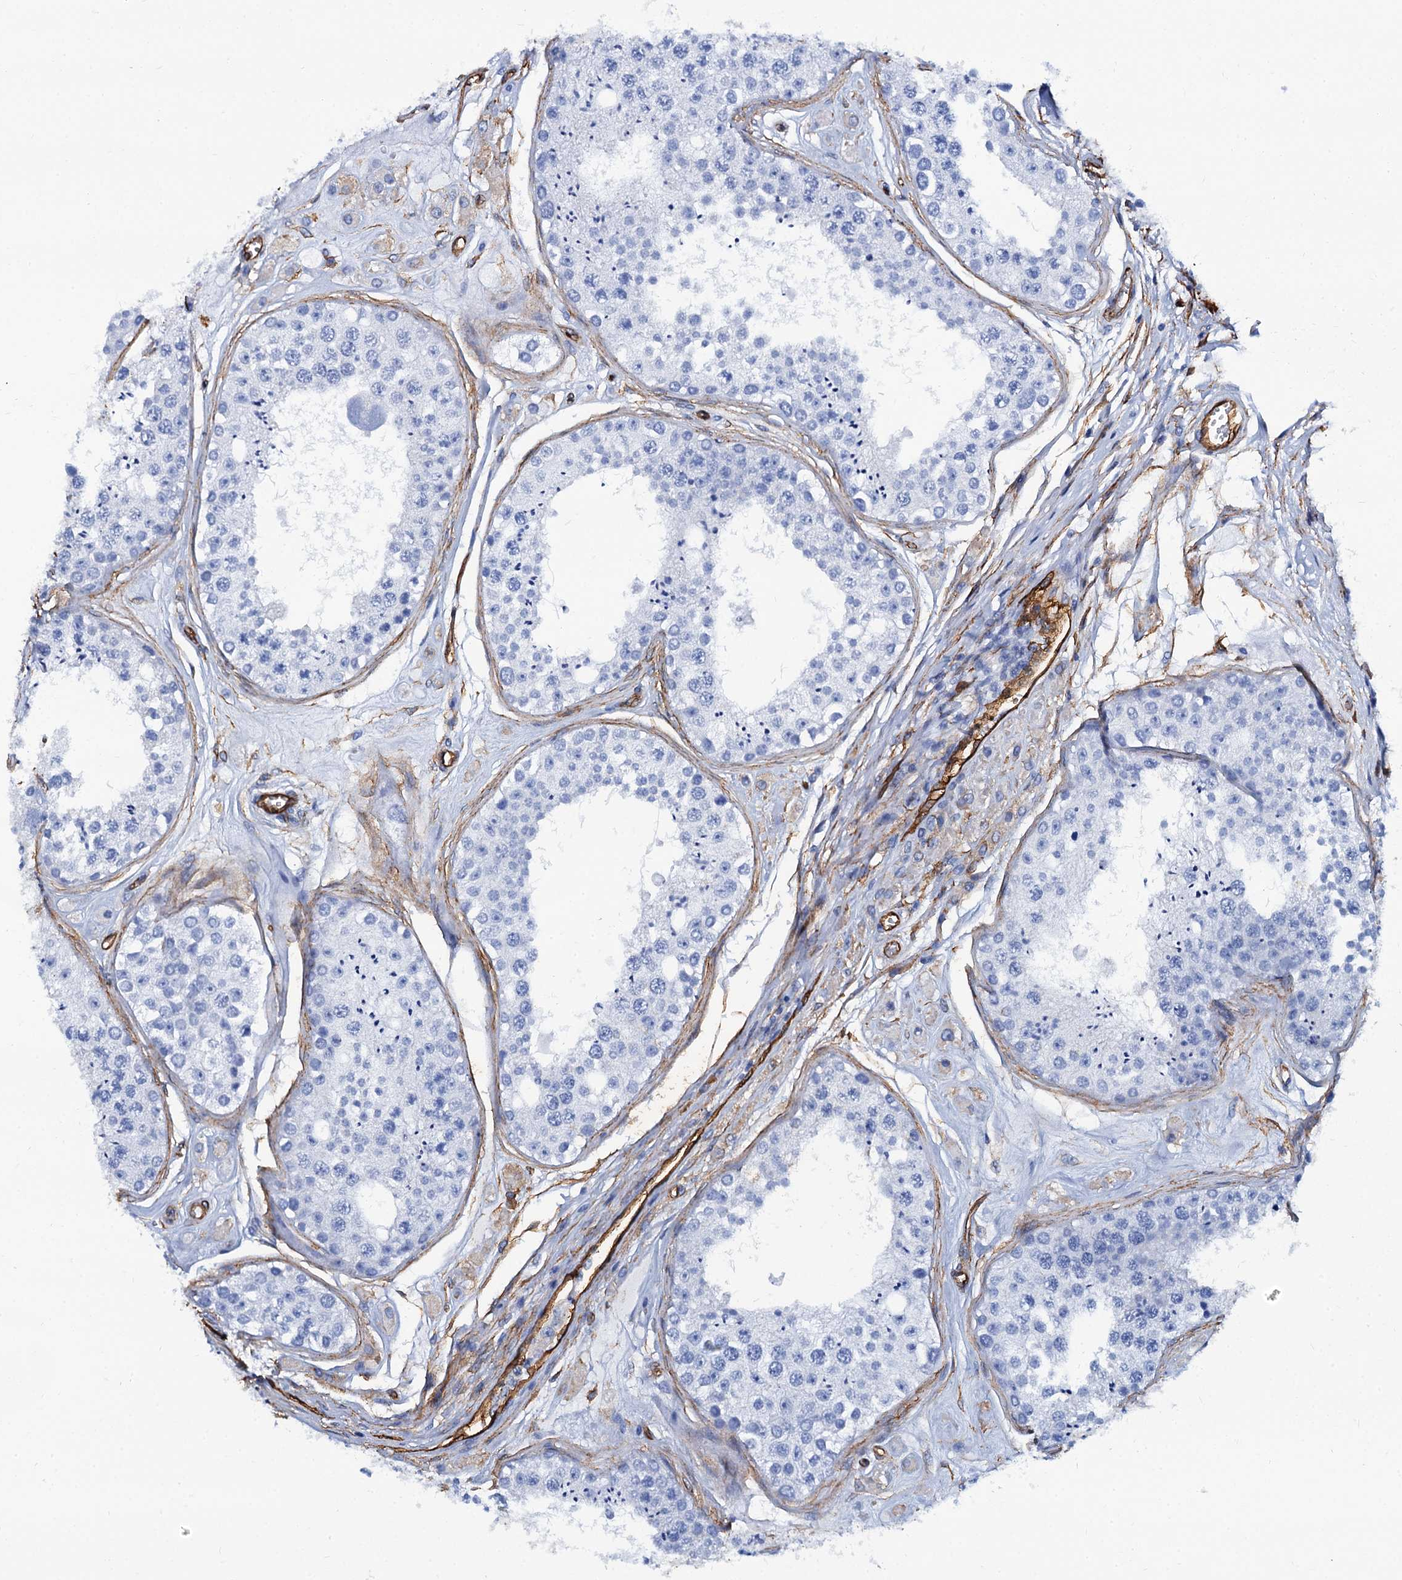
{"staining": {"intensity": "negative", "quantity": "none", "location": "none"}, "tissue": "testis", "cell_type": "Cells in seminiferous ducts", "image_type": "normal", "snomed": [{"axis": "morphology", "description": "Normal tissue, NOS"}, {"axis": "topography", "description": "Testis"}], "caption": "The micrograph displays no staining of cells in seminiferous ducts in benign testis.", "gene": "CAVIN2", "patient": {"sex": "male", "age": 25}}